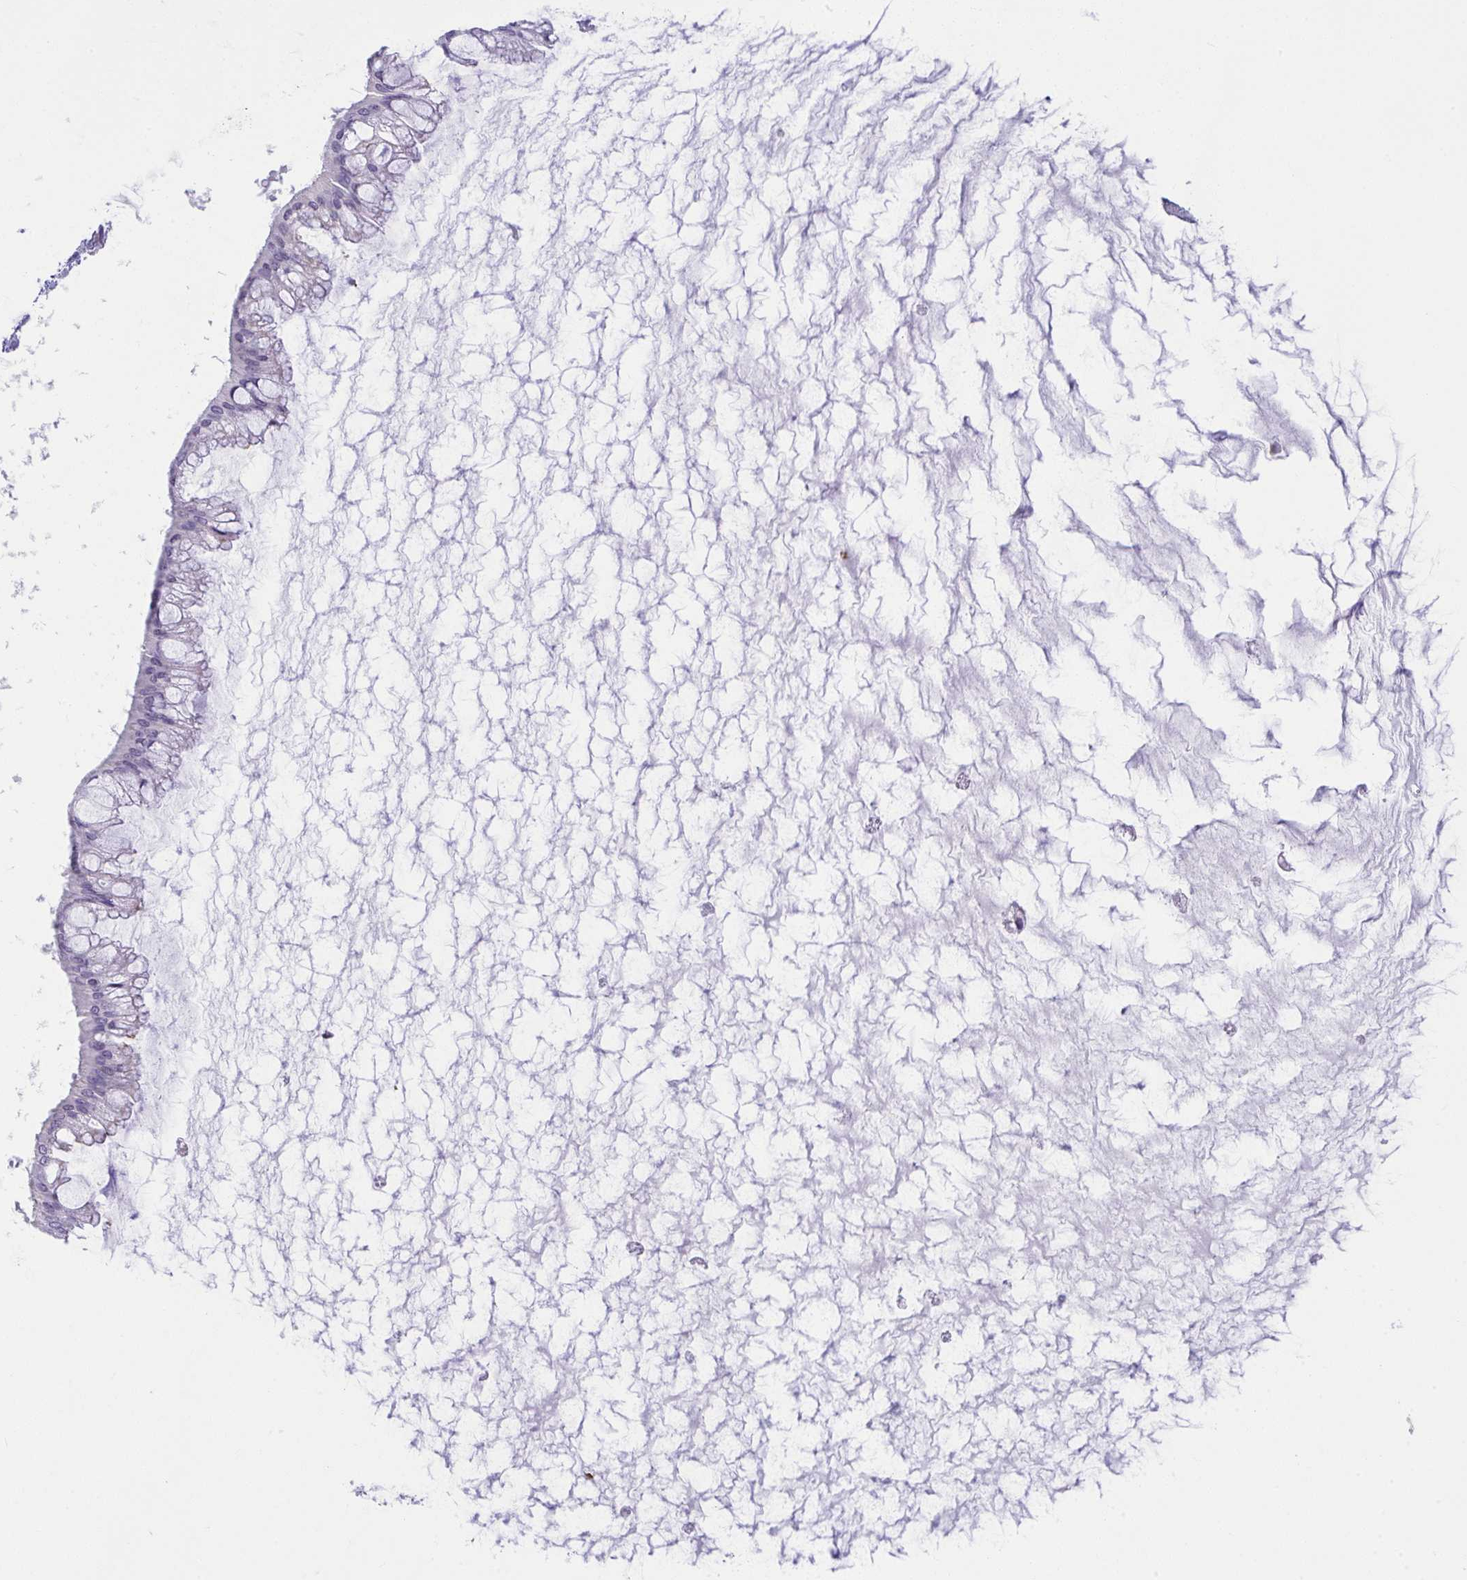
{"staining": {"intensity": "negative", "quantity": "none", "location": "none"}, "tissue": "ovarian cancer", "cell_type": "Tumor cells", "image_type": "cancer", "snomed": [{"axis": "morphology", "description": "Cystadenocarcinoma, mucinous, NOS"}, {"axis": "topography", "description": "Ovary"}], "caption": "Tumor cells are negative for brown protein staining in mucinous cystadenocarcinoma (ovarian). Brightfield microscopy of immunohistochemistry stained with DAB (3,3'-diaminobenzidine) (brown) and hematoxylin (blue), captured at high magnification.", "gene": "PLA2G12B", "patient": {"sex": "female", "age": 73}}